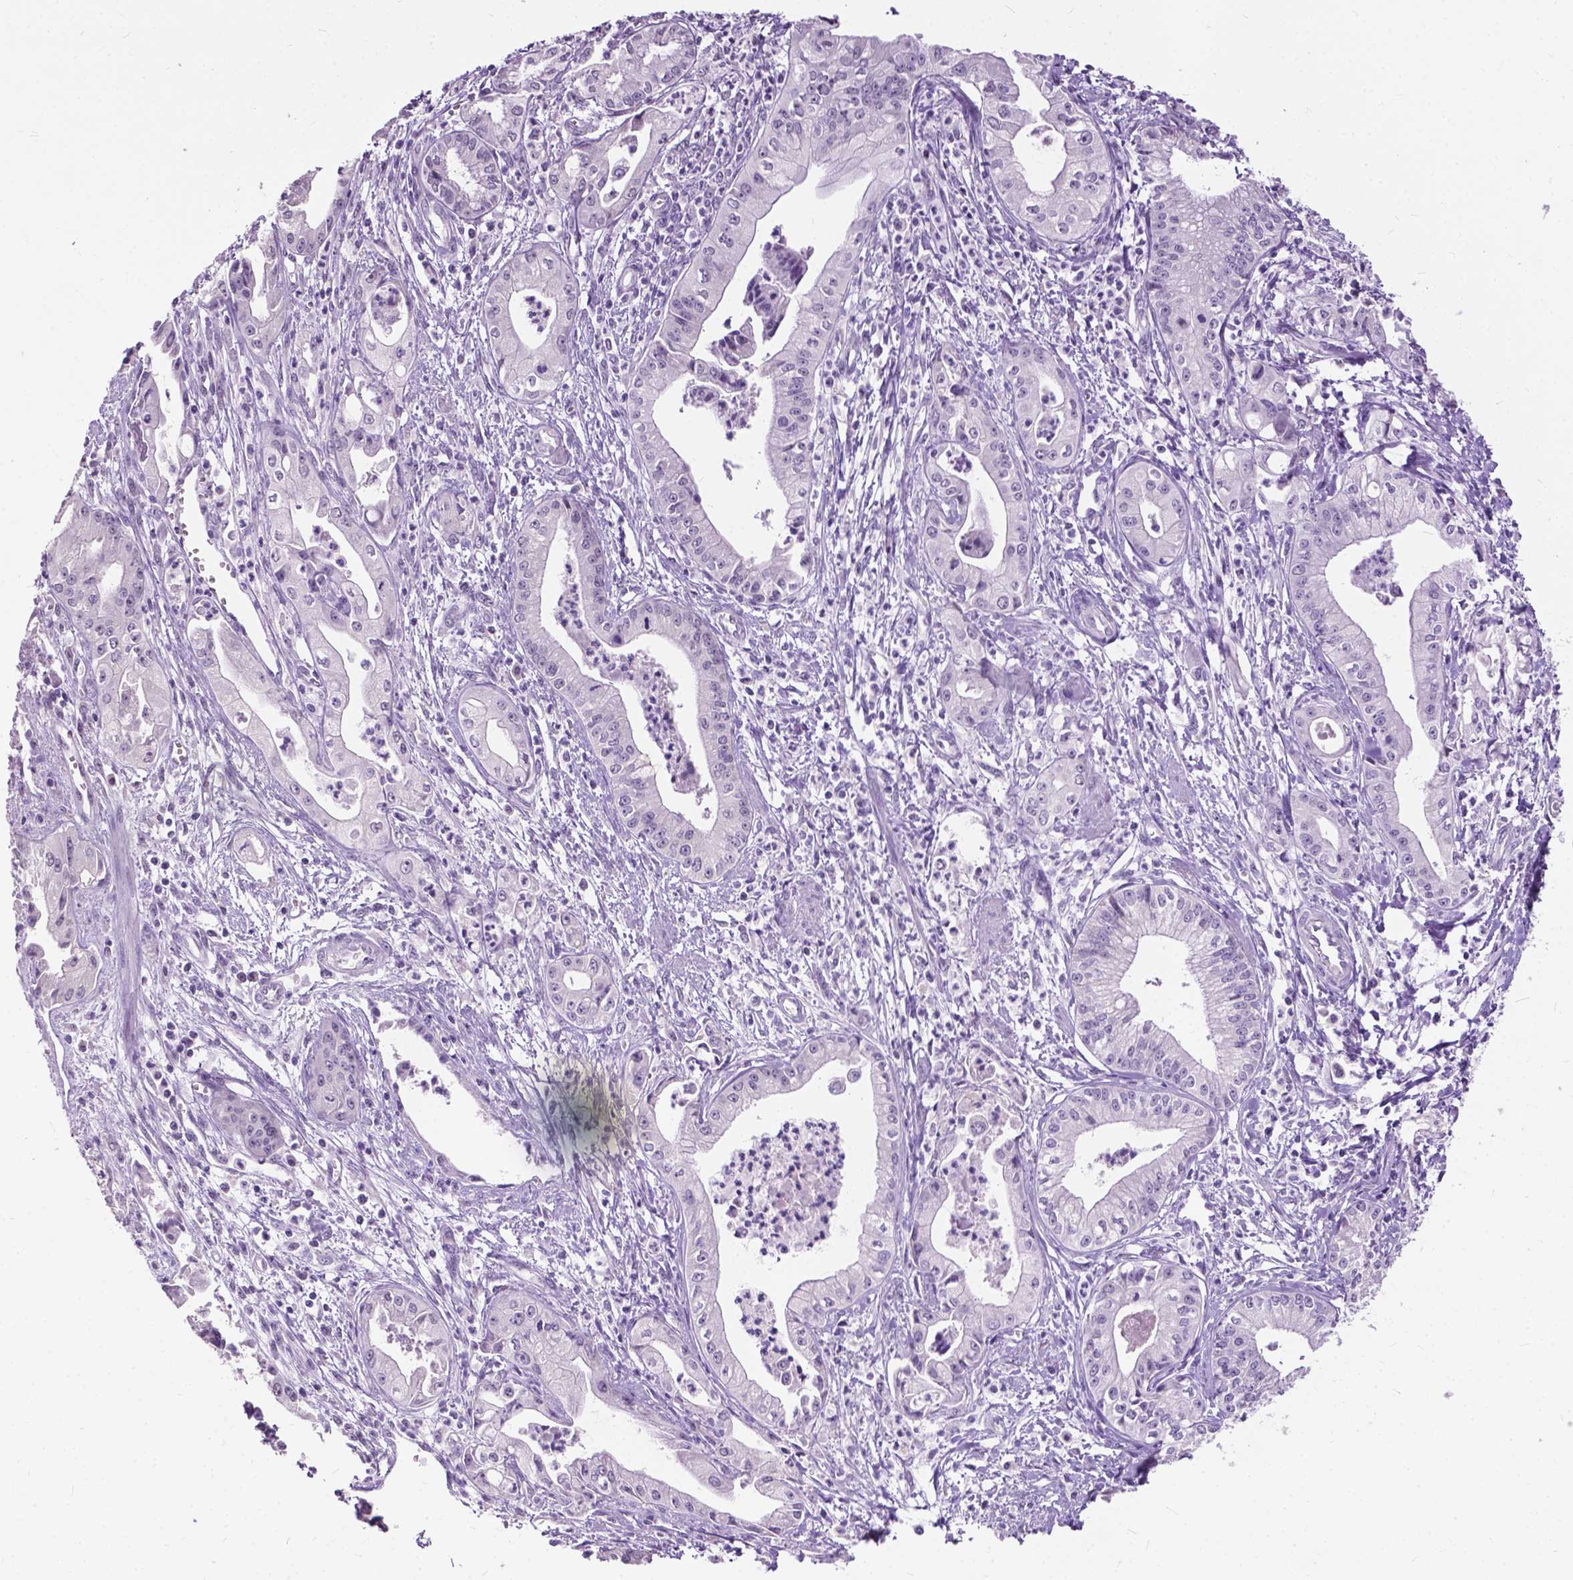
{"staining": {"intensity": "negative", "quantity": "none", "location": "none"}, "tissue": "pancreatic cancer", "cell_type": "Tumor cells", "image_type": "cancer", "snomed": [{"axis": "morphology", "description": "Adenocarcinoma, NOS"}, {"axis": "topography", "description": "Pancreas"}], "caption": "Pancreatic adenocarcinoma stained for a protein using IHC displays no staining tumor cells.", "gene": "GPR37L1", "patient": {"sex": "female", "age": 65}}